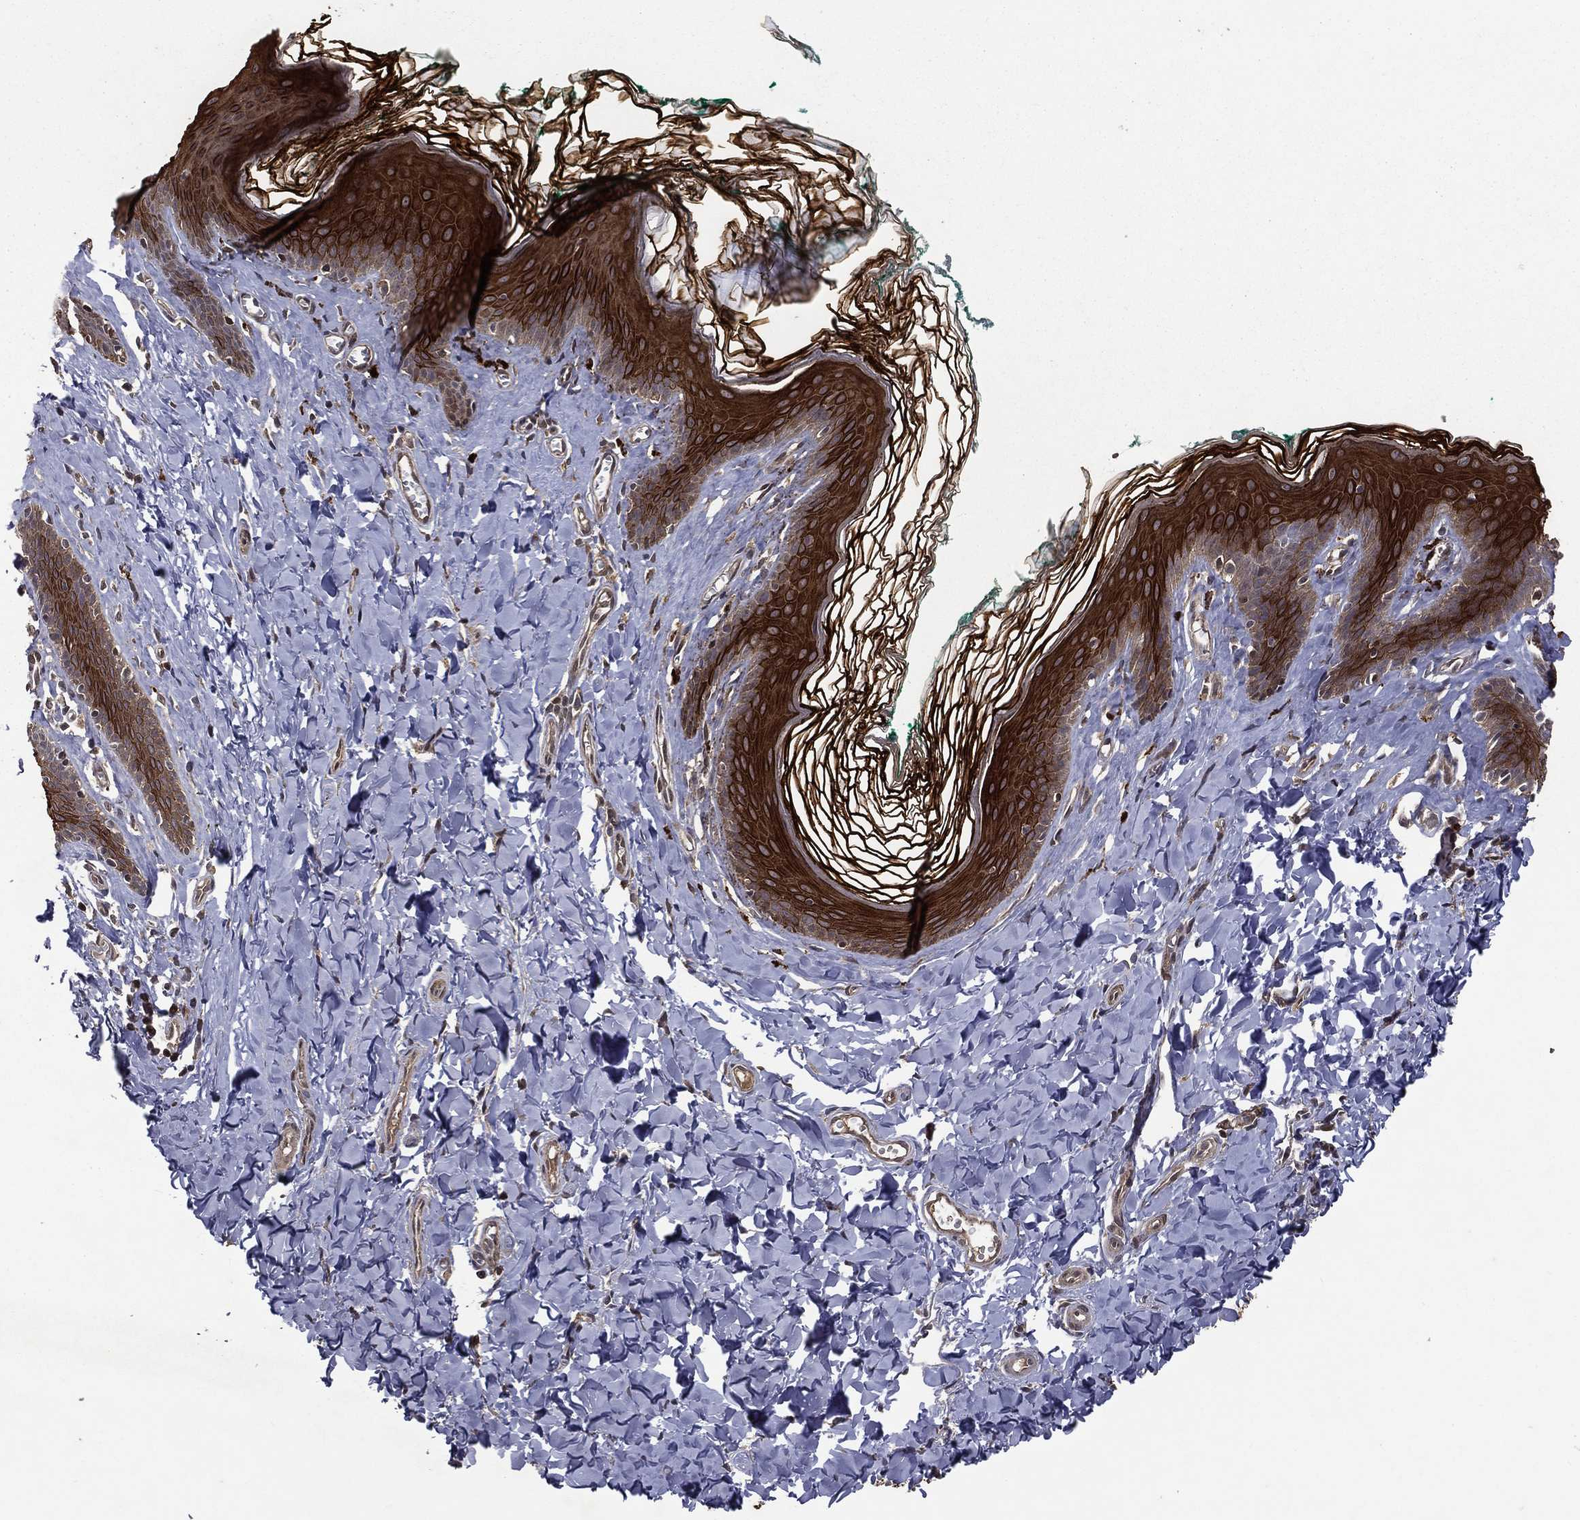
{"staining": {"intensity": "strong", "quantity": ">75%", "location": "cytoplasmic/membranous"}, "tissue": "skin", "cell_type": "Epidermal cells", "image_type": "normal", "snomed": [{"axis": "morphology", "description": "Normal tissue, NOS"}, {"axis": "topography", "description": "Vulva"}], "caption": "Strong cytoplasmic/membranous staining is identified in approximately >75% of epidermal cells in benign skin.", "gene": "FGD1", "patient": {"sex": "female", "age": 66}}